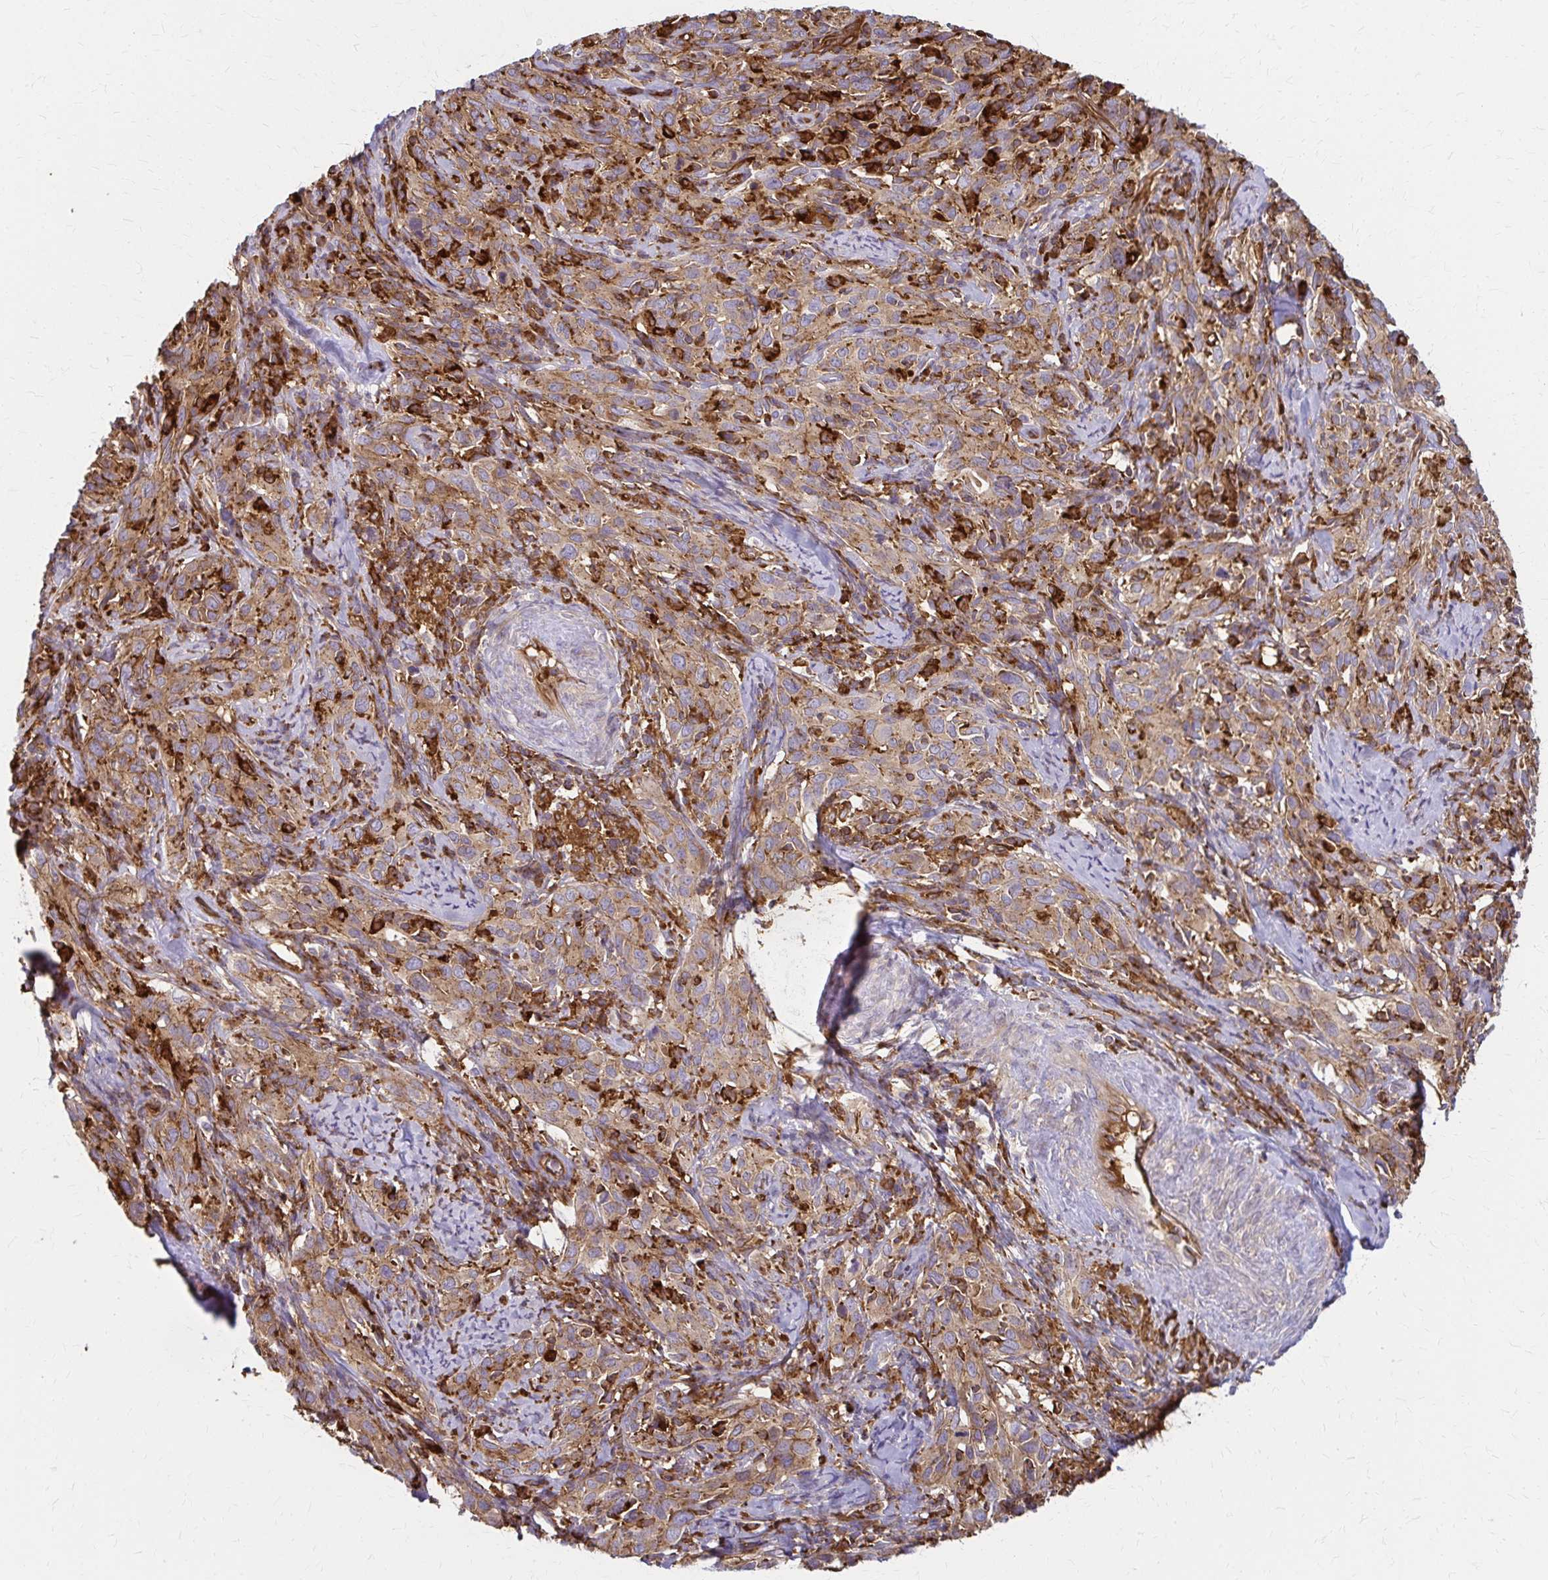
{"staining": {"intensity": "moderate", "quantity": ">75%", "location": "cytoplasmic/membranous"}, "tissue": "cervical cancer", "cell_type": "Tumor cells", "image_type": "cancer", "snomed": [{"axis": "morphology", "description": "Normal tissue, NOS"}, {"axis": "morphology", "description": "Squamous cell carcinoma, NOS"}, {"axis": "topography", "description": "Cervix"}], "caption": "Immunohistochemistry (IHC) photomicrograph of human cervical squamous cell carcinoma stained for a protein (brown), which displays medium levels of moderate cytoplasmic/membranous positivity in approximately >75% of tumor cells.", "gene": "WASF2", "patient": {"sex": "female", "age": 51}}